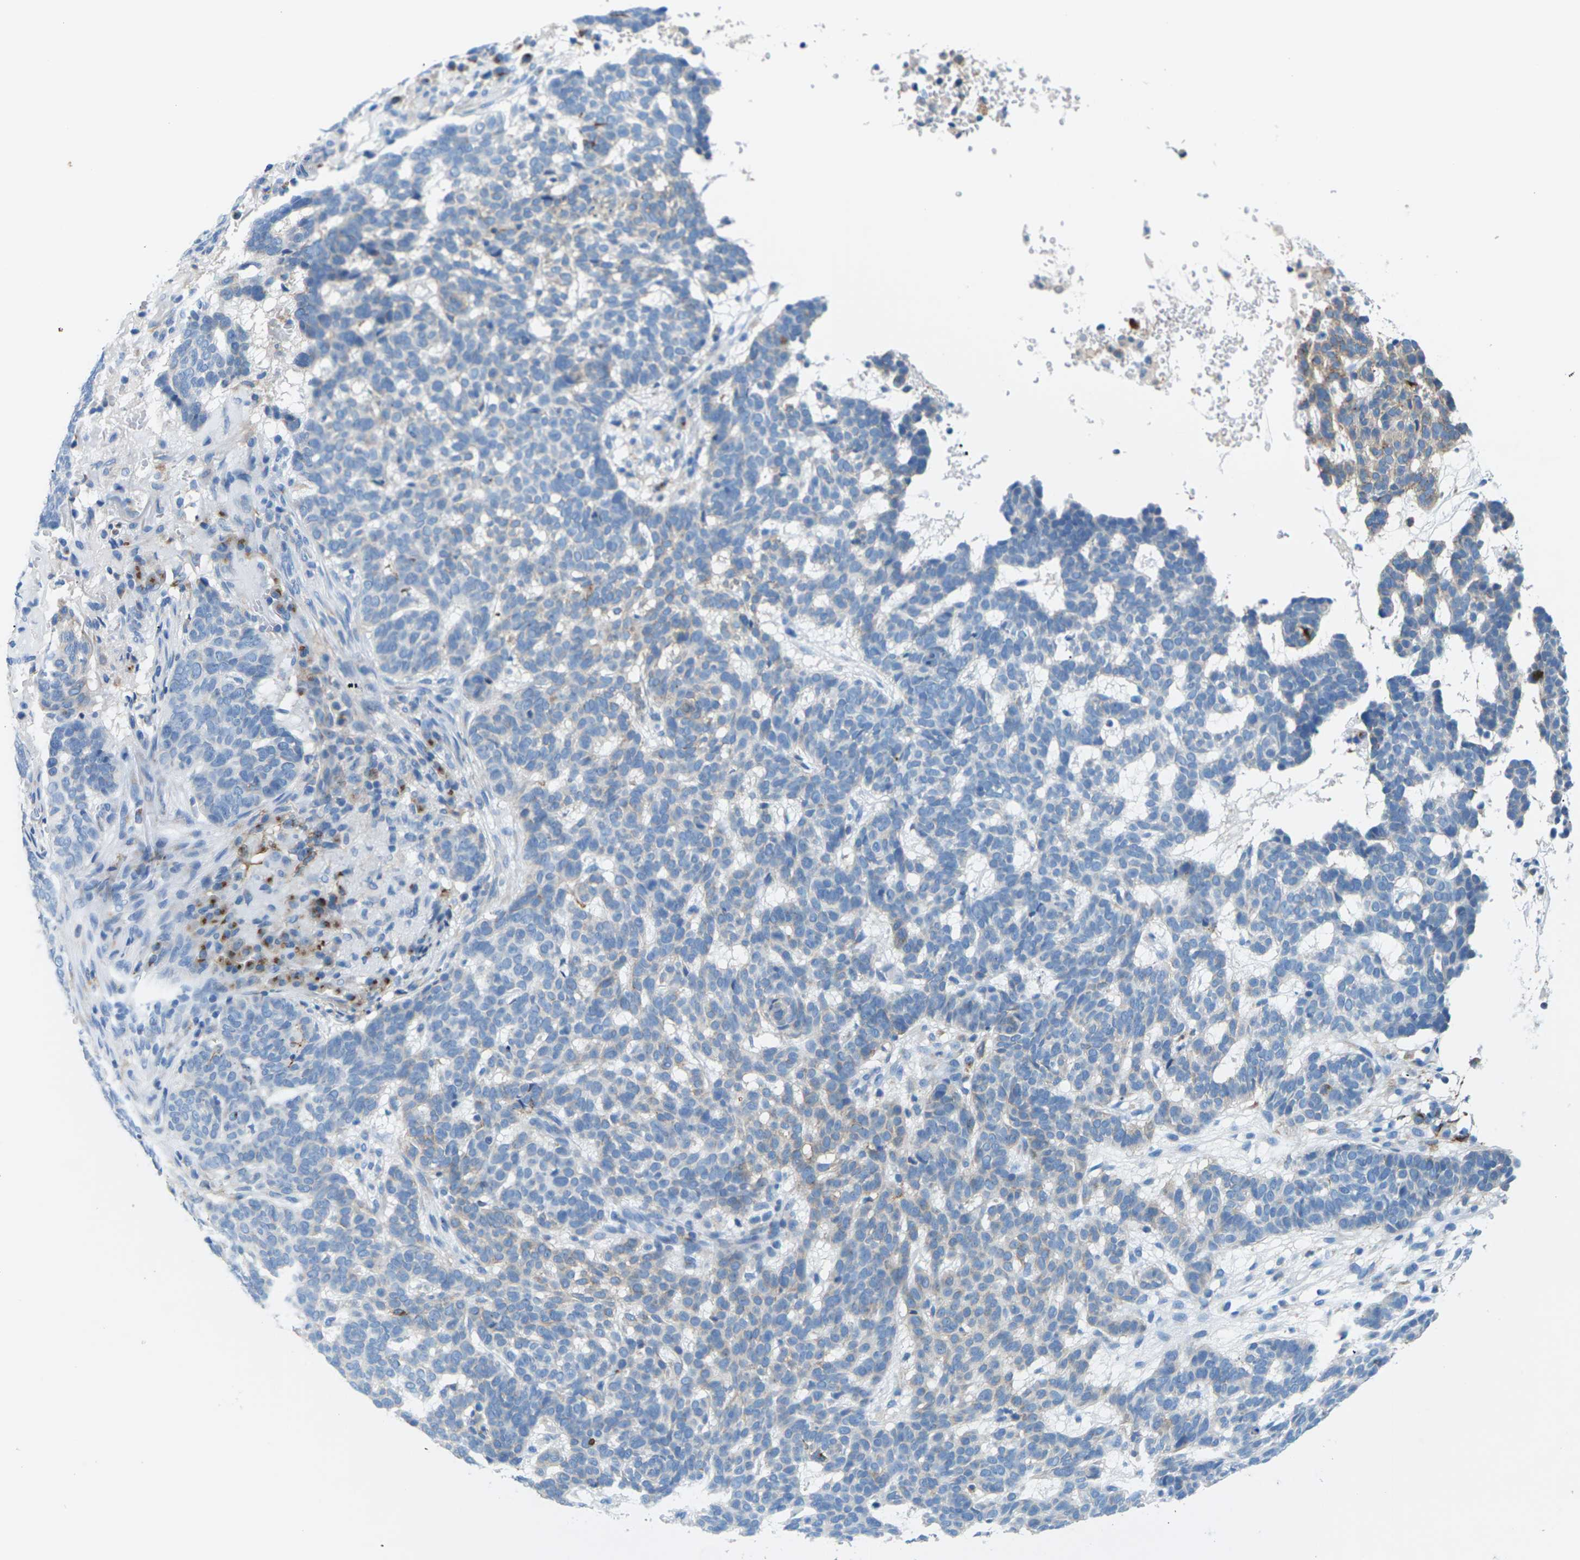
{"staining": {"intensity": "negative", "quantity": "none", "location": "none"}, "tissue": "skin cancer", "cell_type": "Tumor cells", "image_type": "cancer", "snomed": [{"axis": "morphology", "description": "Basal cell carcinoma"}, {"axis": "topography", "description": "Skin"}], "caption": "This photomicrograph is of skin basal cell carcinoma stained with immunohistochemistry to label a protein in brown with the nuclei are counter-stained blue. There is no positivity in tumor cells.", "gene": "SYNGR2", "patient": {"sex": "male", "age": 85}}